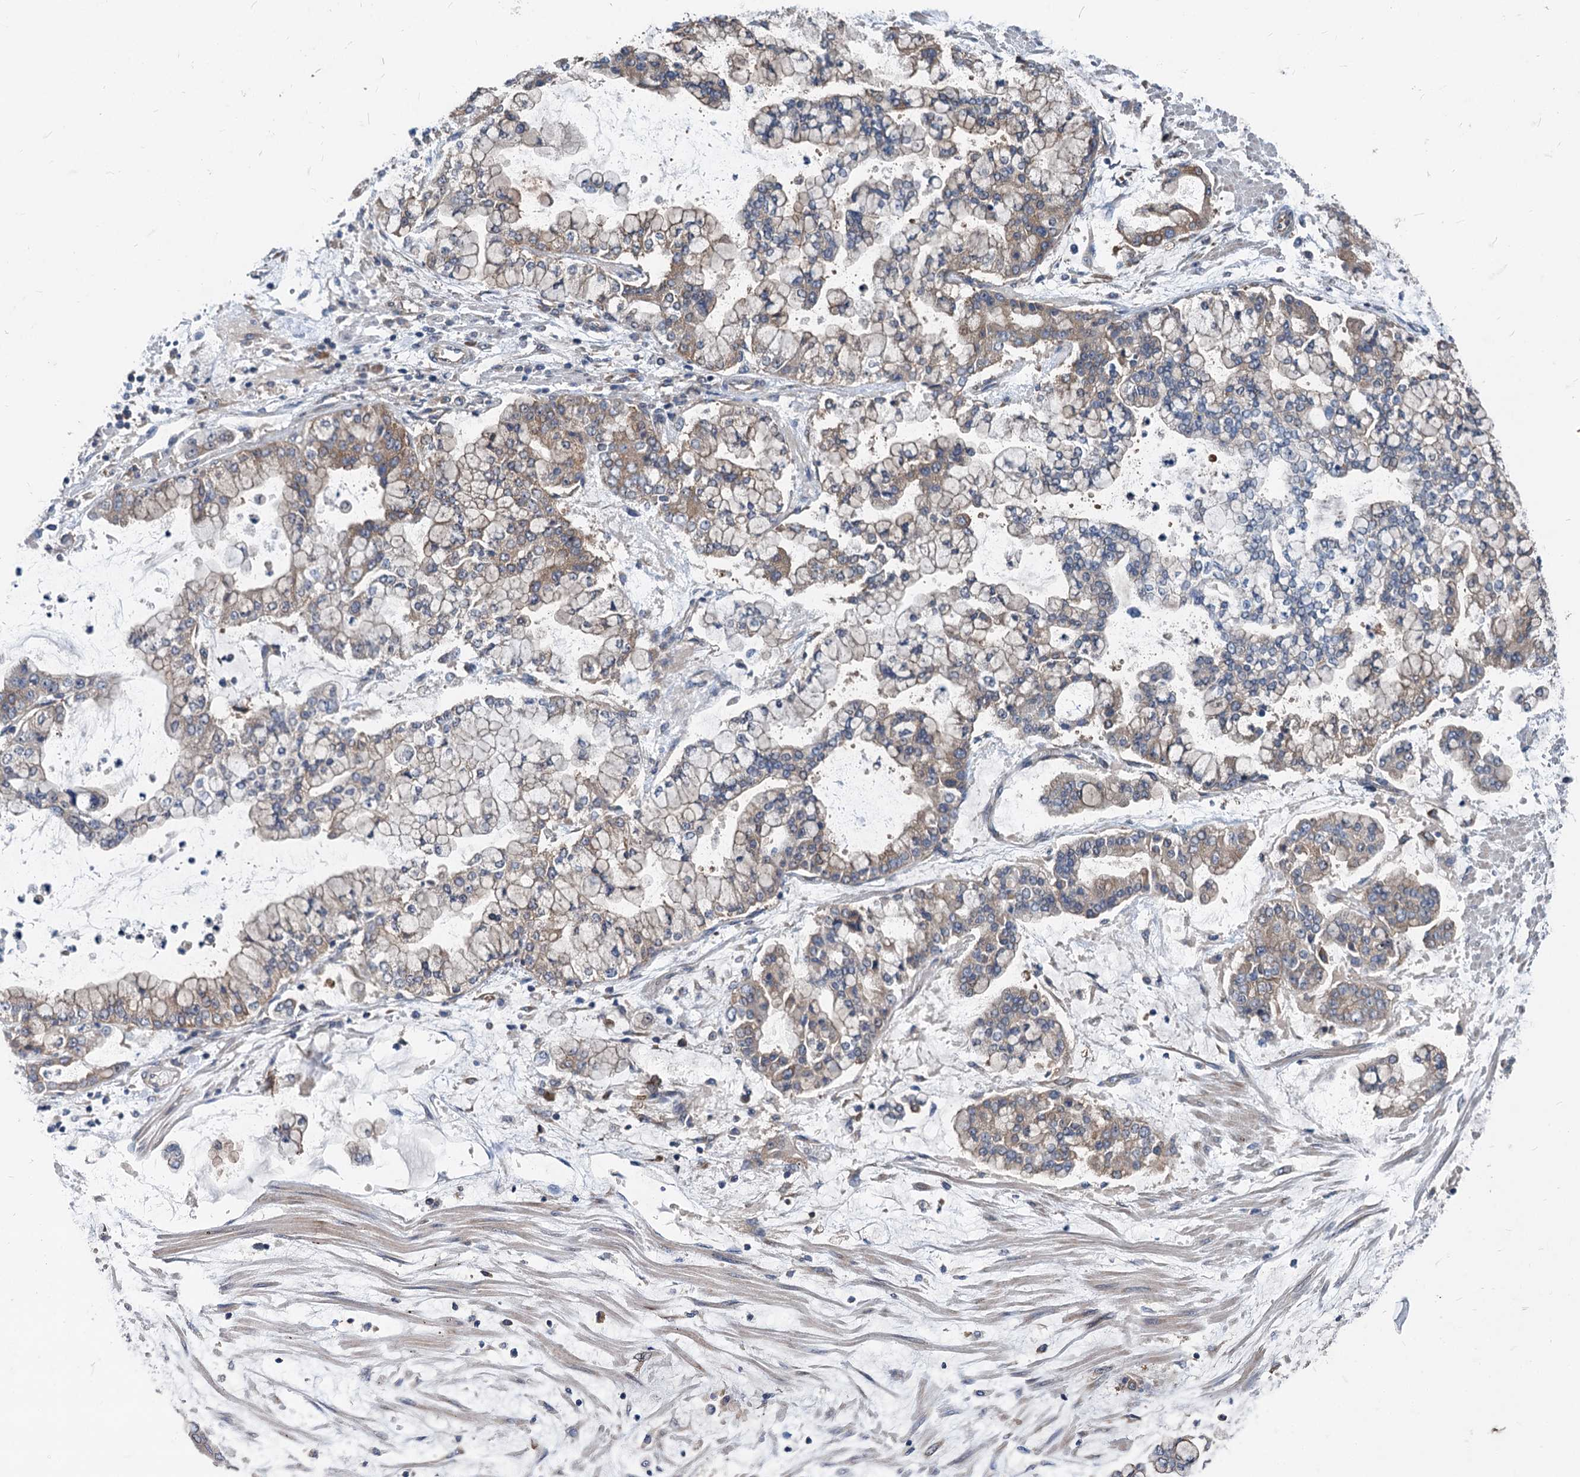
{"staining": {"intensity": "moderate", "quantity": ">75%", "location": "cytoplasmic/membranous"}, "tissue": "stomach cancer", "cell_type": "Tumor cells", "image_type": "cancer", "snomed": [{"axis": "morphology", "description": "Normal tissue, NOS"}, {"axis": "morphology", "description": "Adenocarcinoma, NOS"}, {"axis": "topography", "description": "Stomach, upper"}, {"axis": "topography", "description": "Stomach"}], "caption": "DAB immunohistochemical staining of stomach cancer shows moderate cytoplasmic/membranous protein expression in approximately >75% of tumor cells.", "gene": "EIF2B2", "patient": {"sex": "male", "age": 76}}